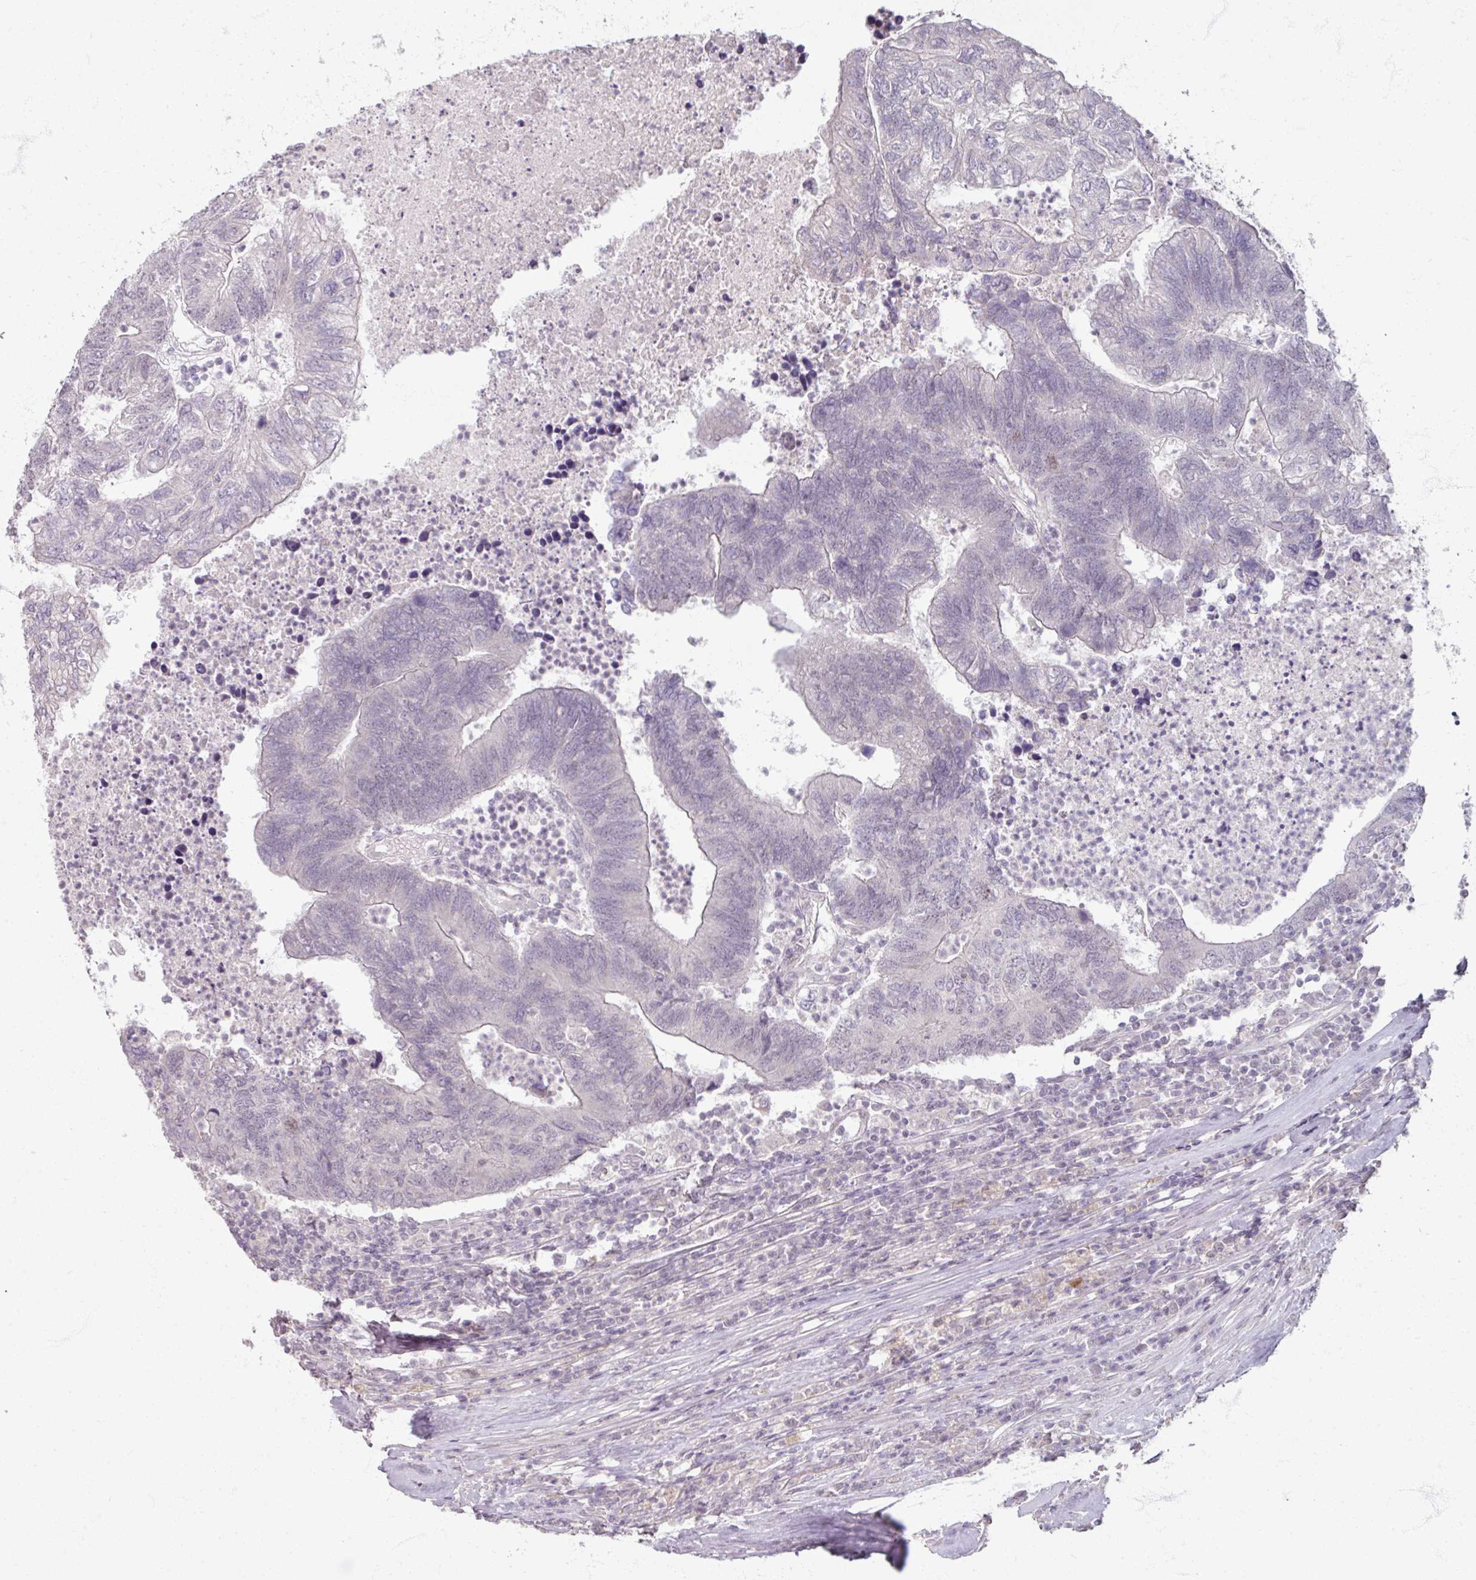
{"staining": {"intensity": "negative", "quantity": "none", "location": "none"}, "tissue": "colorectal cancer", "cell_type": "Tumor cells", "image_type": "cancer", "snomed": [{"axis": "morphology", "description": "Adenocarcinoma, NOS"}, {"axis": "topography", "description": "Colon"}], "caption": "Immunohistochemistry of colorectal cancer (adenocarcinoma) demonstrates no positivity in tumor cells.", "gene": "SOX11", "patient": {"sex": "female", "age": 48}}